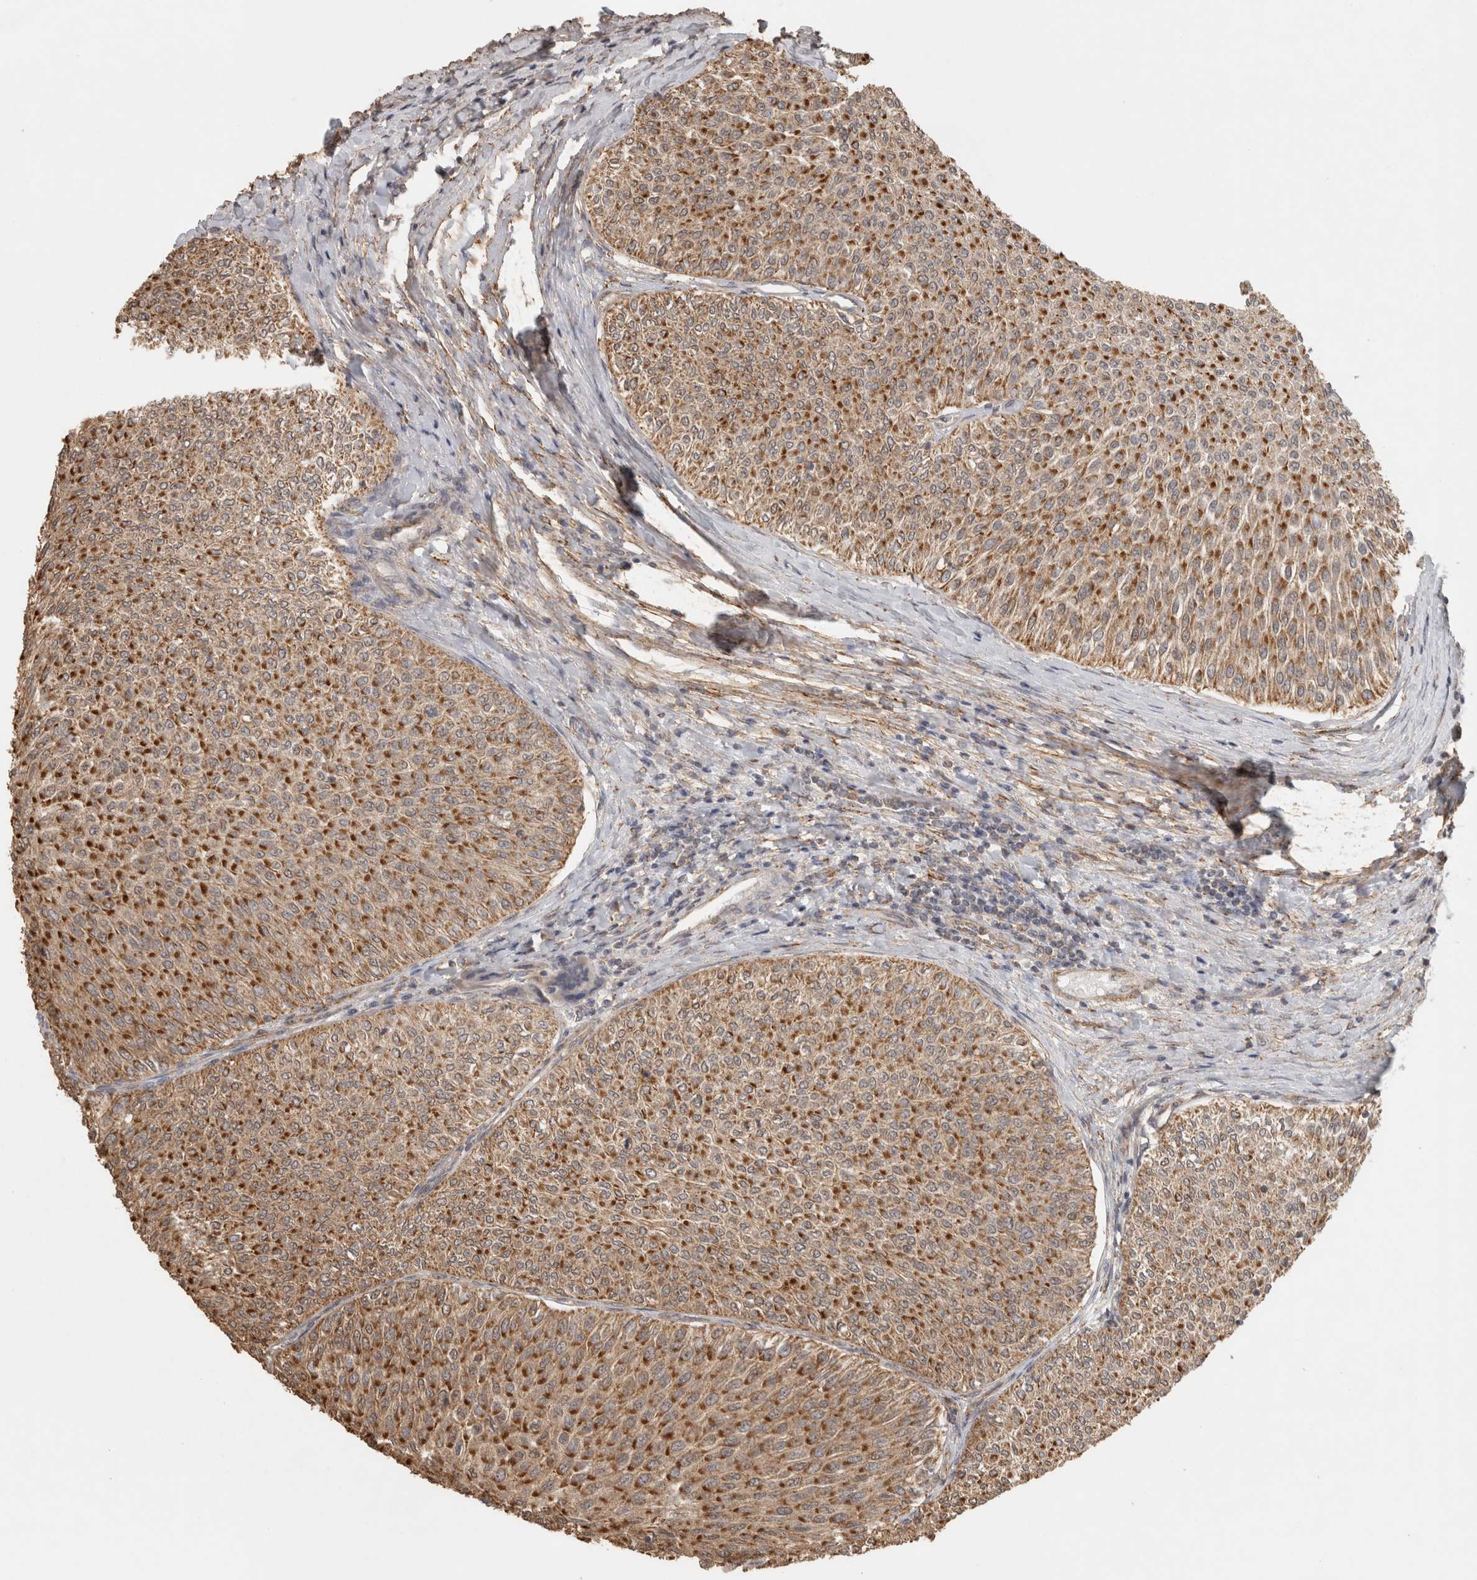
{"staining": {"intensity": "strong", "quantity": ">75%", "location": "cytoplasmic/membranous"}, "tissue": "urothelial cancer", "cell_type": "Tumor cells", "image_type": "cancer", "snomed": [{"axis": "morphology", "description": "Urothelial carcinoma, Low grade"}, {"axis": "topography", "description": "Urinary bladder"}], "caption": "The histopathology image reveals immunohistochemical staining of low-grade urothelial carcinoma. There is strong cytoplasmic/membranous positivity is present in approximately >75% of tumor cells.", "gene": "BNIP3L", "patient": {"sex": "male", "age": 78}}